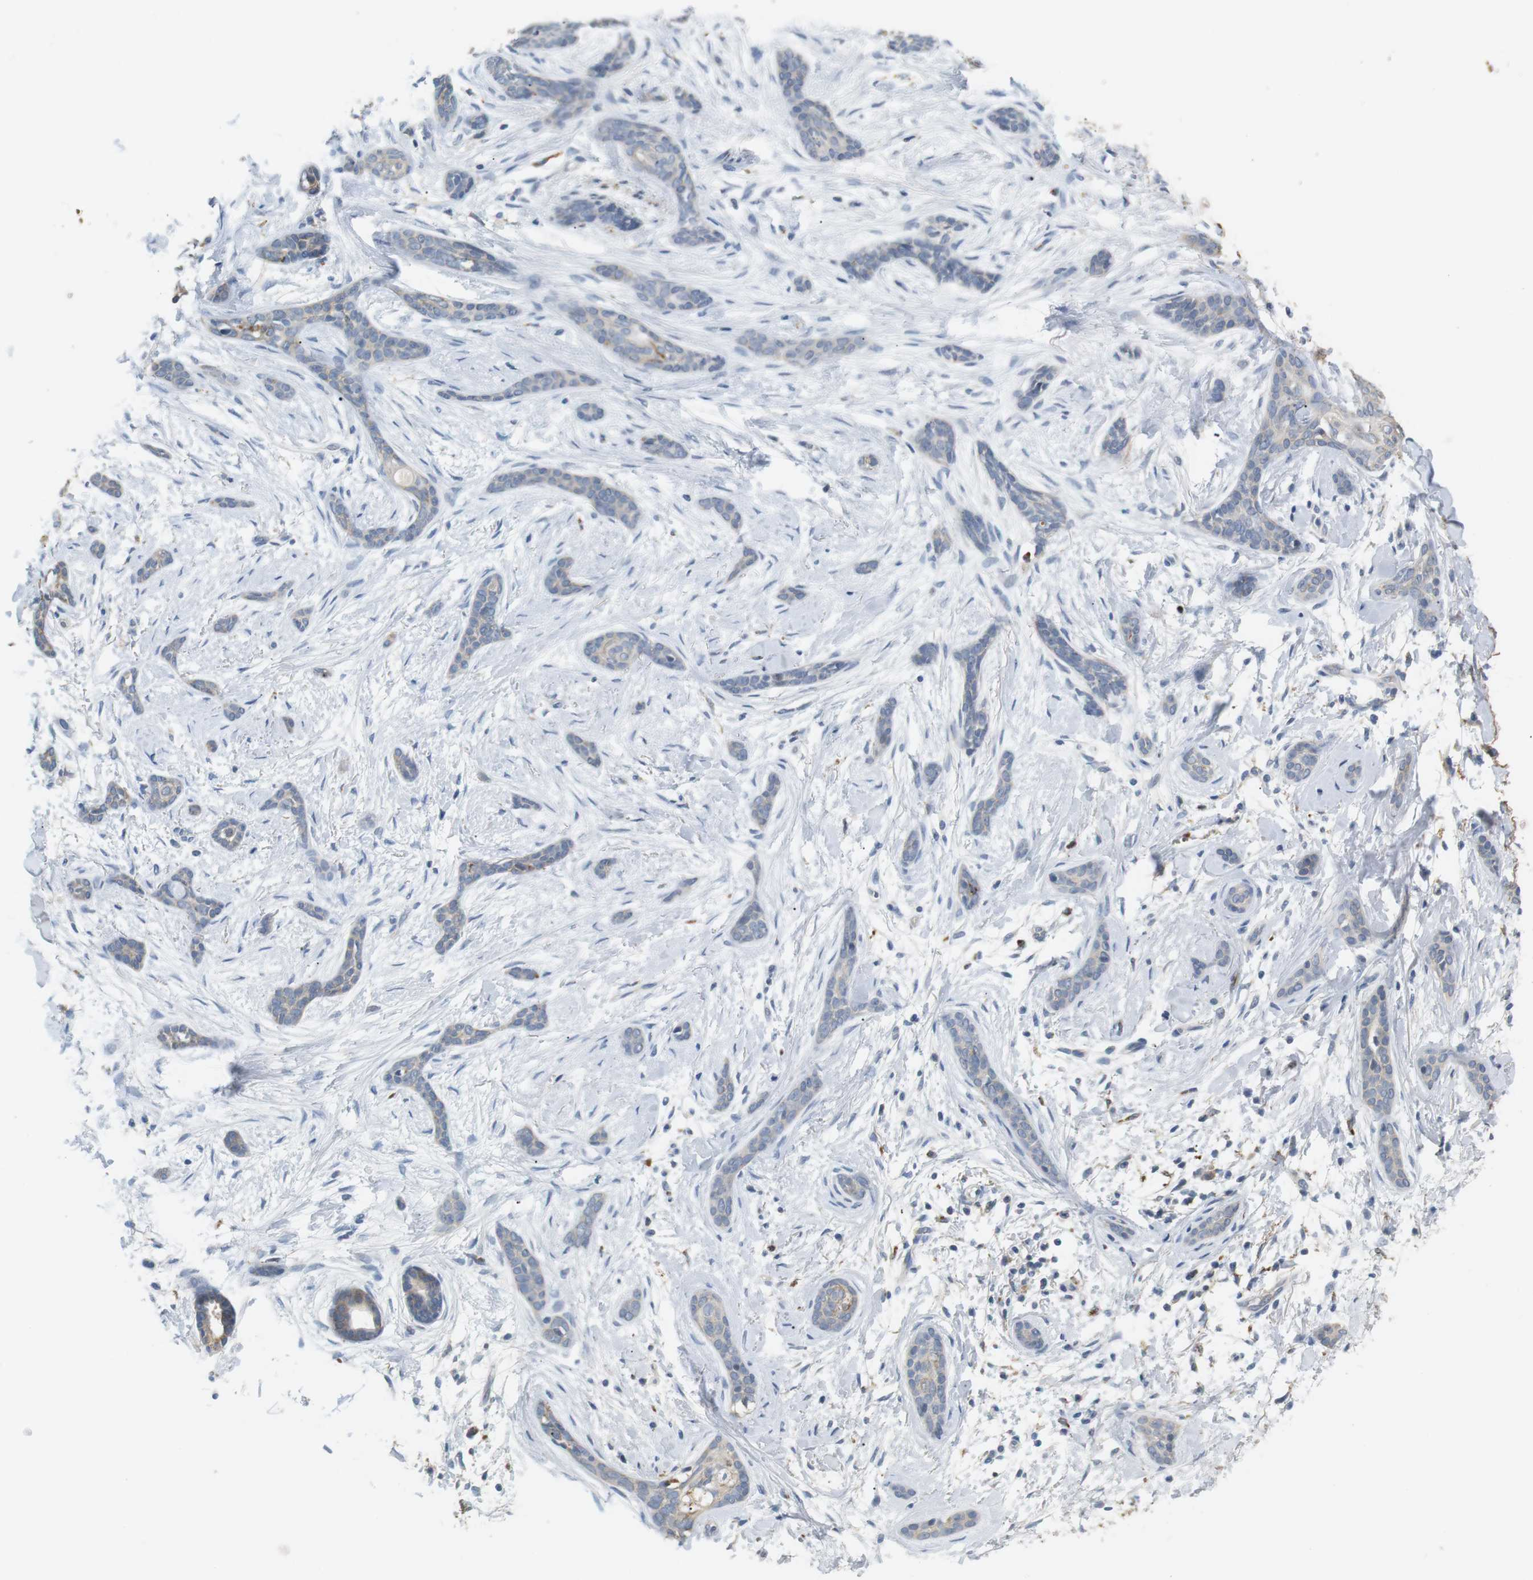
{"staining": {"intensity": "weak", "quantity": "<25%", "location": "cytoplasmic/membranous"}, "tissue": "skin cancer", "cell_type": "Tumor cells", "image_type": "cancer", "snomed": [{"axis": "morphology", "description": "Basal cell carcinoma"}, {"axis": "morphology", "description": "Adnexal tumor, benign"}, {"axis": "topography", "description": "Skin"}], "caption": "Immunohistochemistry micrograph of skin cancer (benign adnexal tumor) stained for a protein (brown), which exhibits no expression in tumor cells.", "gene": "CD300E", "patient": {"sex": "female", "age": 42}}